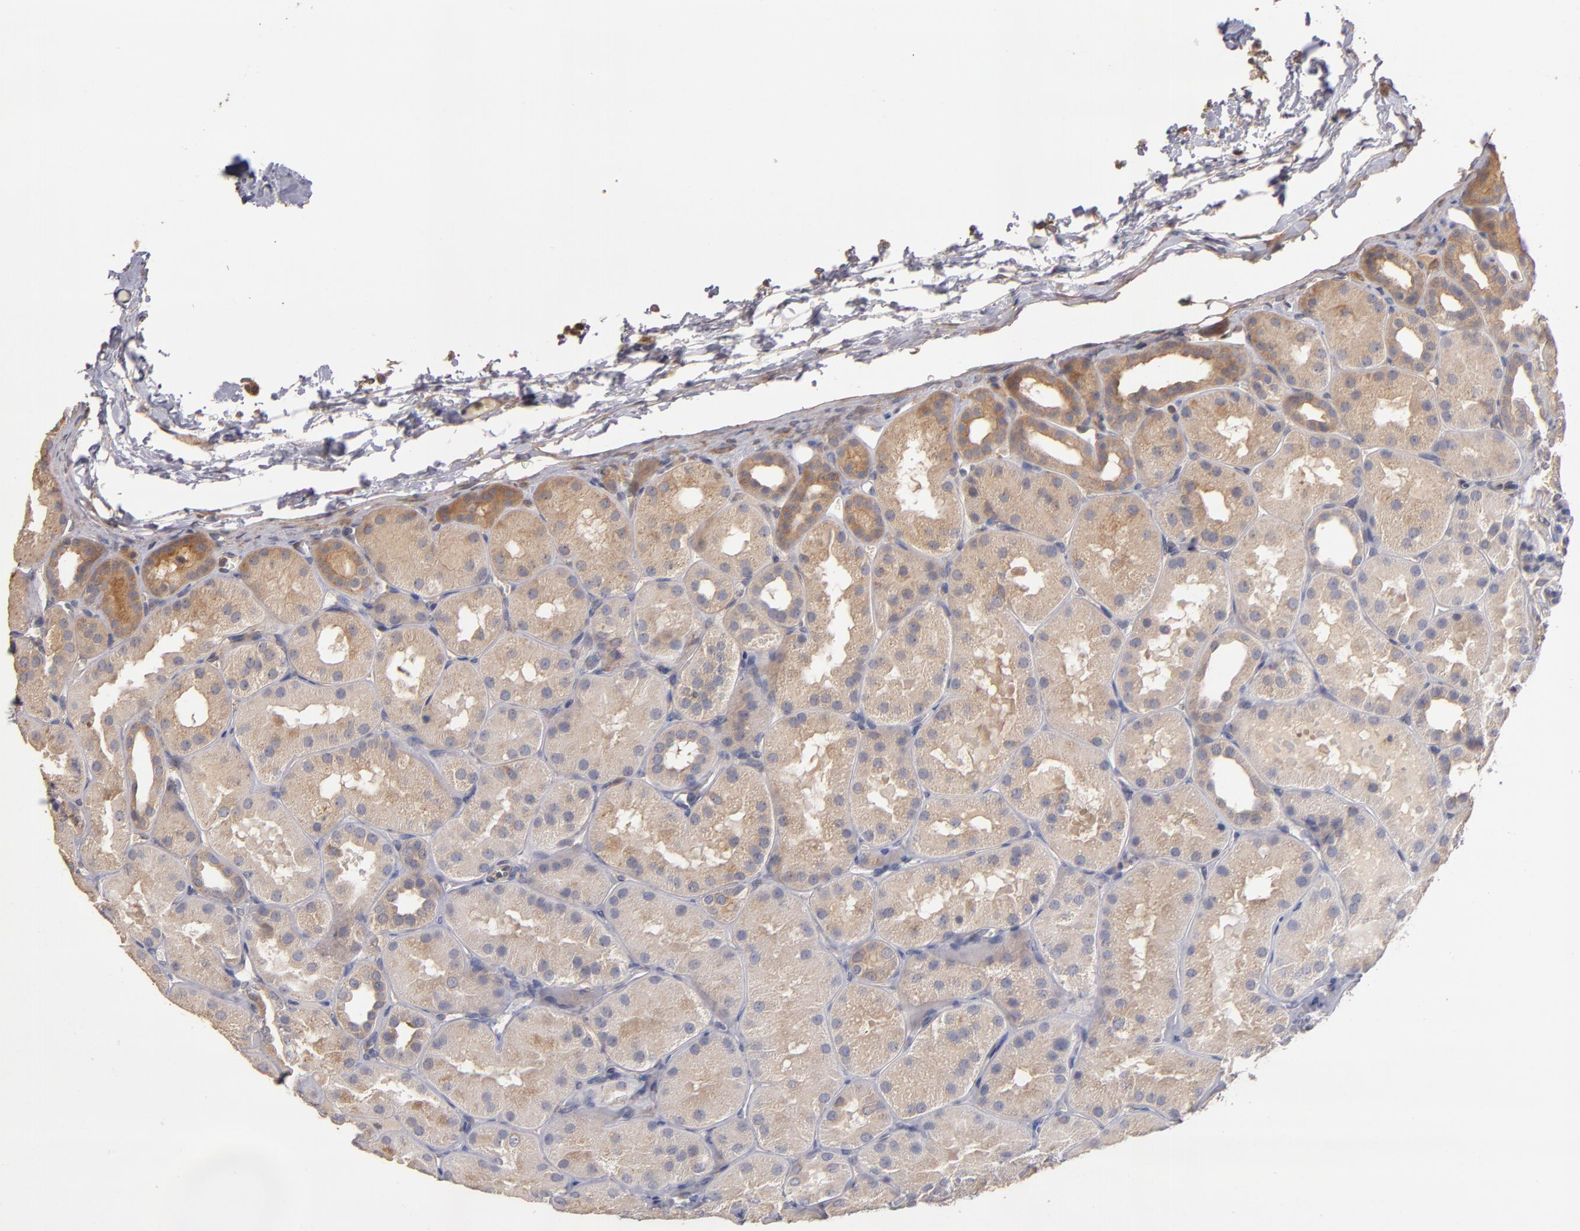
{"staining": {"intensity": "weak", "quantity": "<25%", "location": "cytoplasmic/membranous"}, "tissue": "kidney", "cell_type": "Cells in glomeruli", "image_type": "normal", "snomed": [{"axis": "morphology", "description": "Normal tissue, NOS"}, {"axis": "topography", "description": "Kidney"}], "caption": "DAB (3,3'-diaminobenzidine) immunohistochemical staining of unremarkable kidney displays no significant staining in cells in glomeruli. (DAB immunohistochemistry, high magnification).", "gene": "UPF3B", "patient": {"sex": "female", "age": 56}}